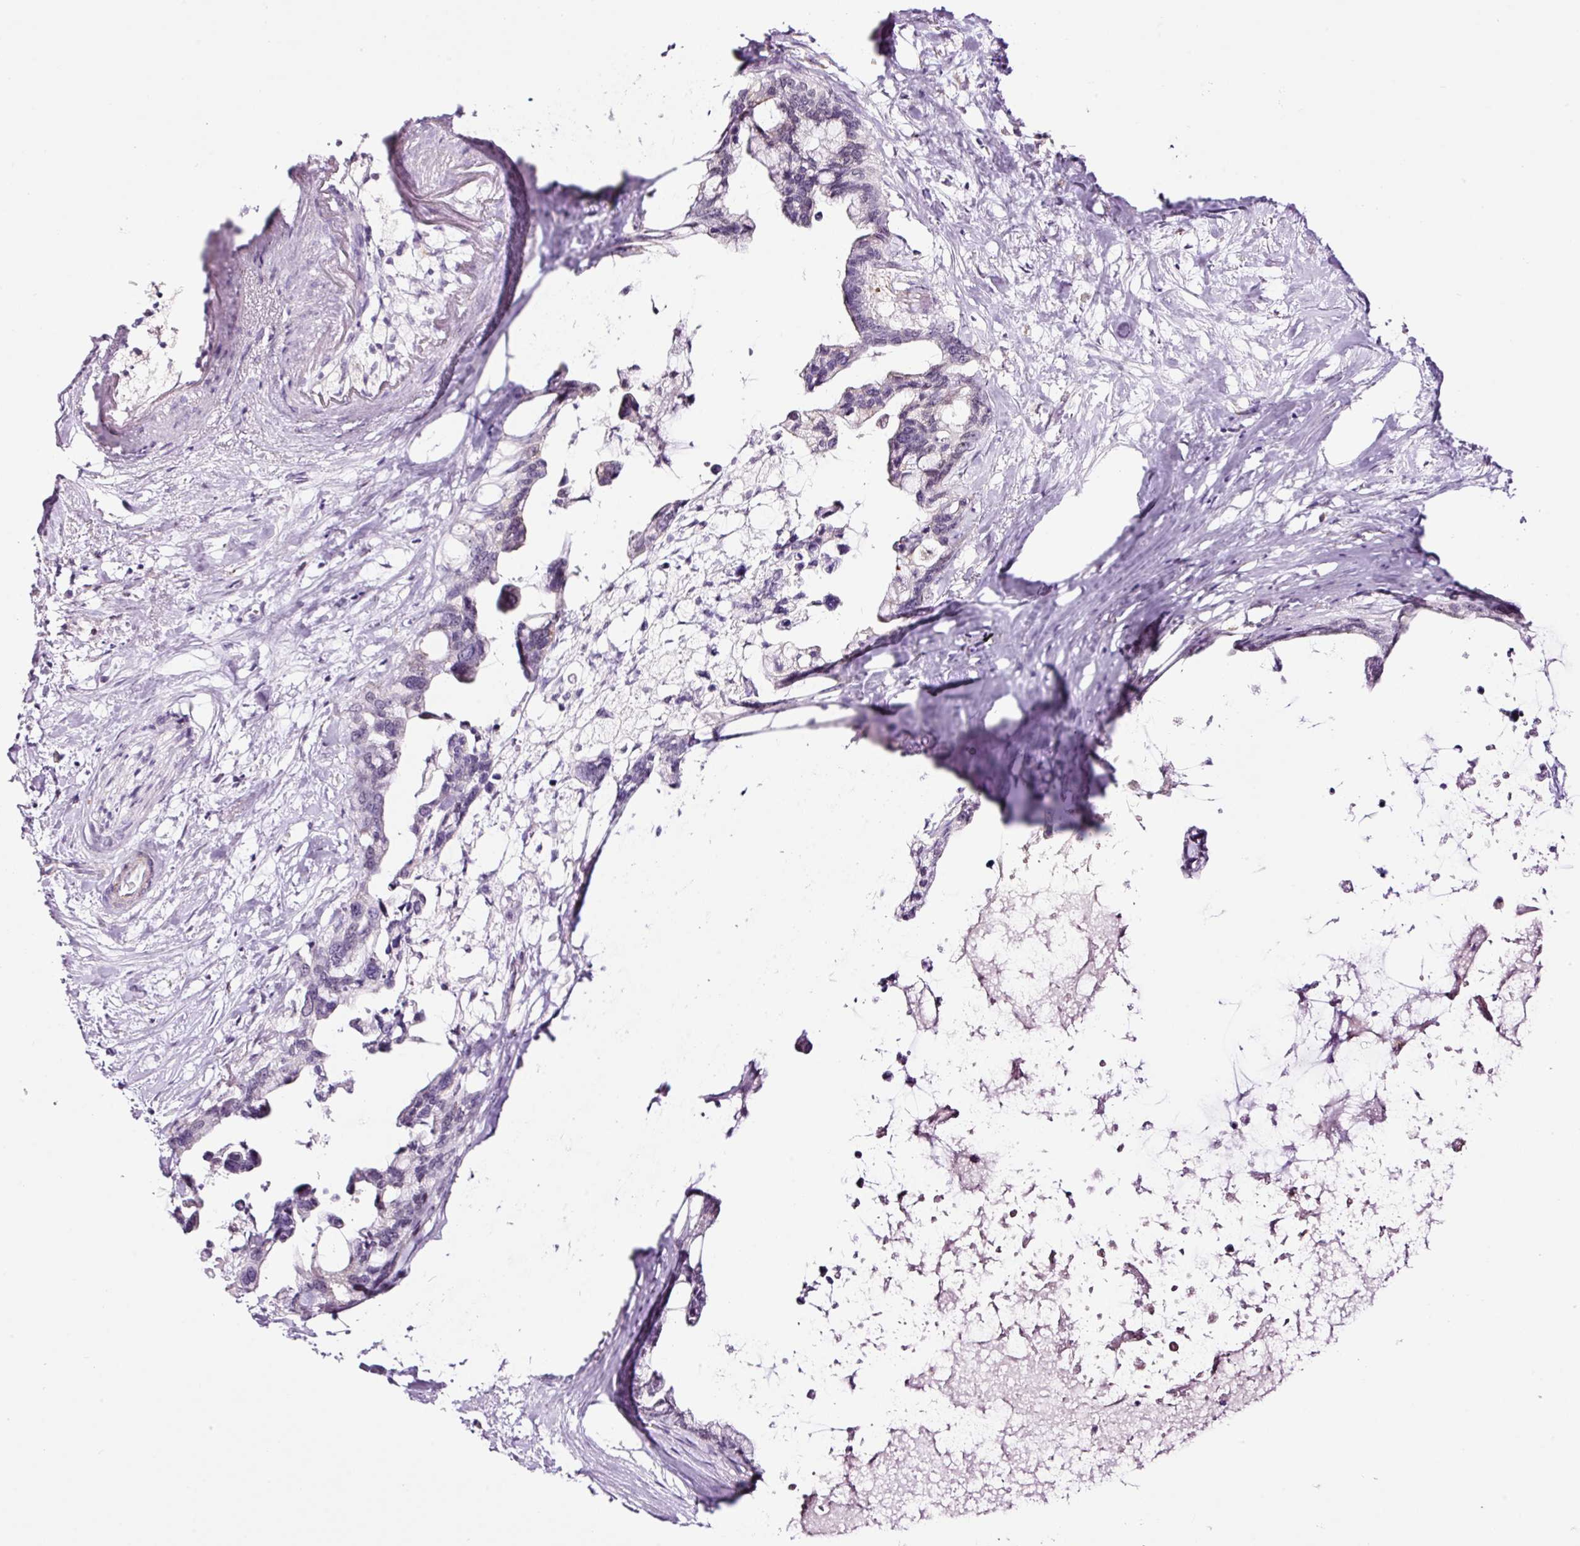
{"staining": {"intensity": "negative", "quantity": "none", "location": "none"}, "tissue": "pancreatic cancer", "cell_type": "Tumor cells", "image_type": "cancer", "snomed": [{"axis": "morphology", "description": "Adenocarcinoma, NOS"}, {"axis": "topography", "description": "Pancreas"}], "caption": "Immunohistochemical staining of pancreatic adenocarcinoma displays no significant staining in tumor cells.", "gene": "RTF2", "patient": {"sex": "female", "age": 83}}